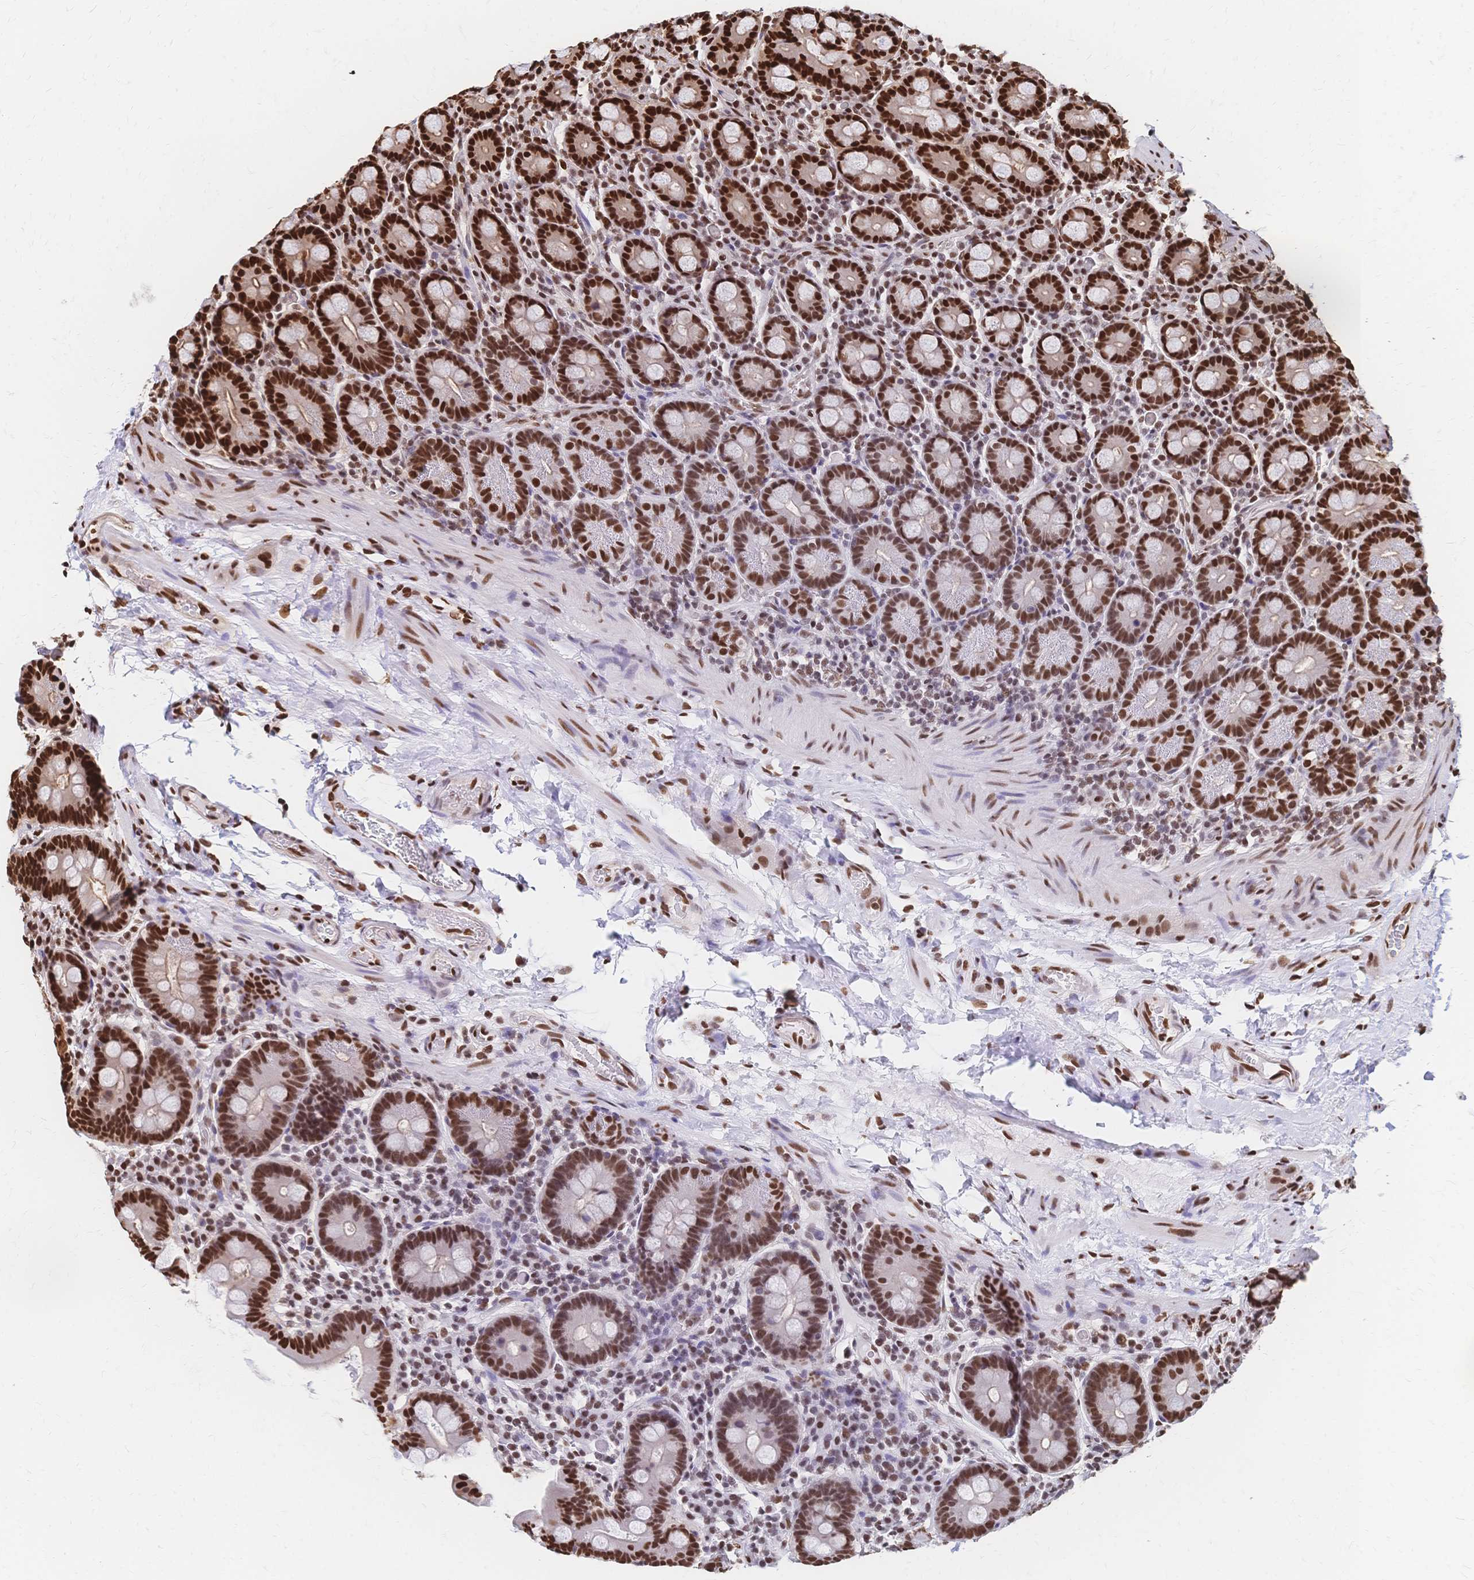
{"staining": {"intensity": "strong", "quantity": ">75%", "location": "nuclear"}, "tissue": "small intestine", "cell_type": "Glandular cells", "image_type": "normal", "snomed": [{"axis": "morphology", "description": "Normal tissue, NOS"}, {"axis": "topography", "description": "Small intestine"}], "caption": "Immunohistochemistry (DAB (3,3'-diaminobenzidine)) staining of benign human small intestine shows strong nuclear protein staining in approximately >75% of glandular cells. The staining is performed using DAB brown chromogen to label protein expression. The nuclei are counter-stained blue using hematoxylin.", "gene": "HDGF", "patient": {"sex": "male", "age": 26}}